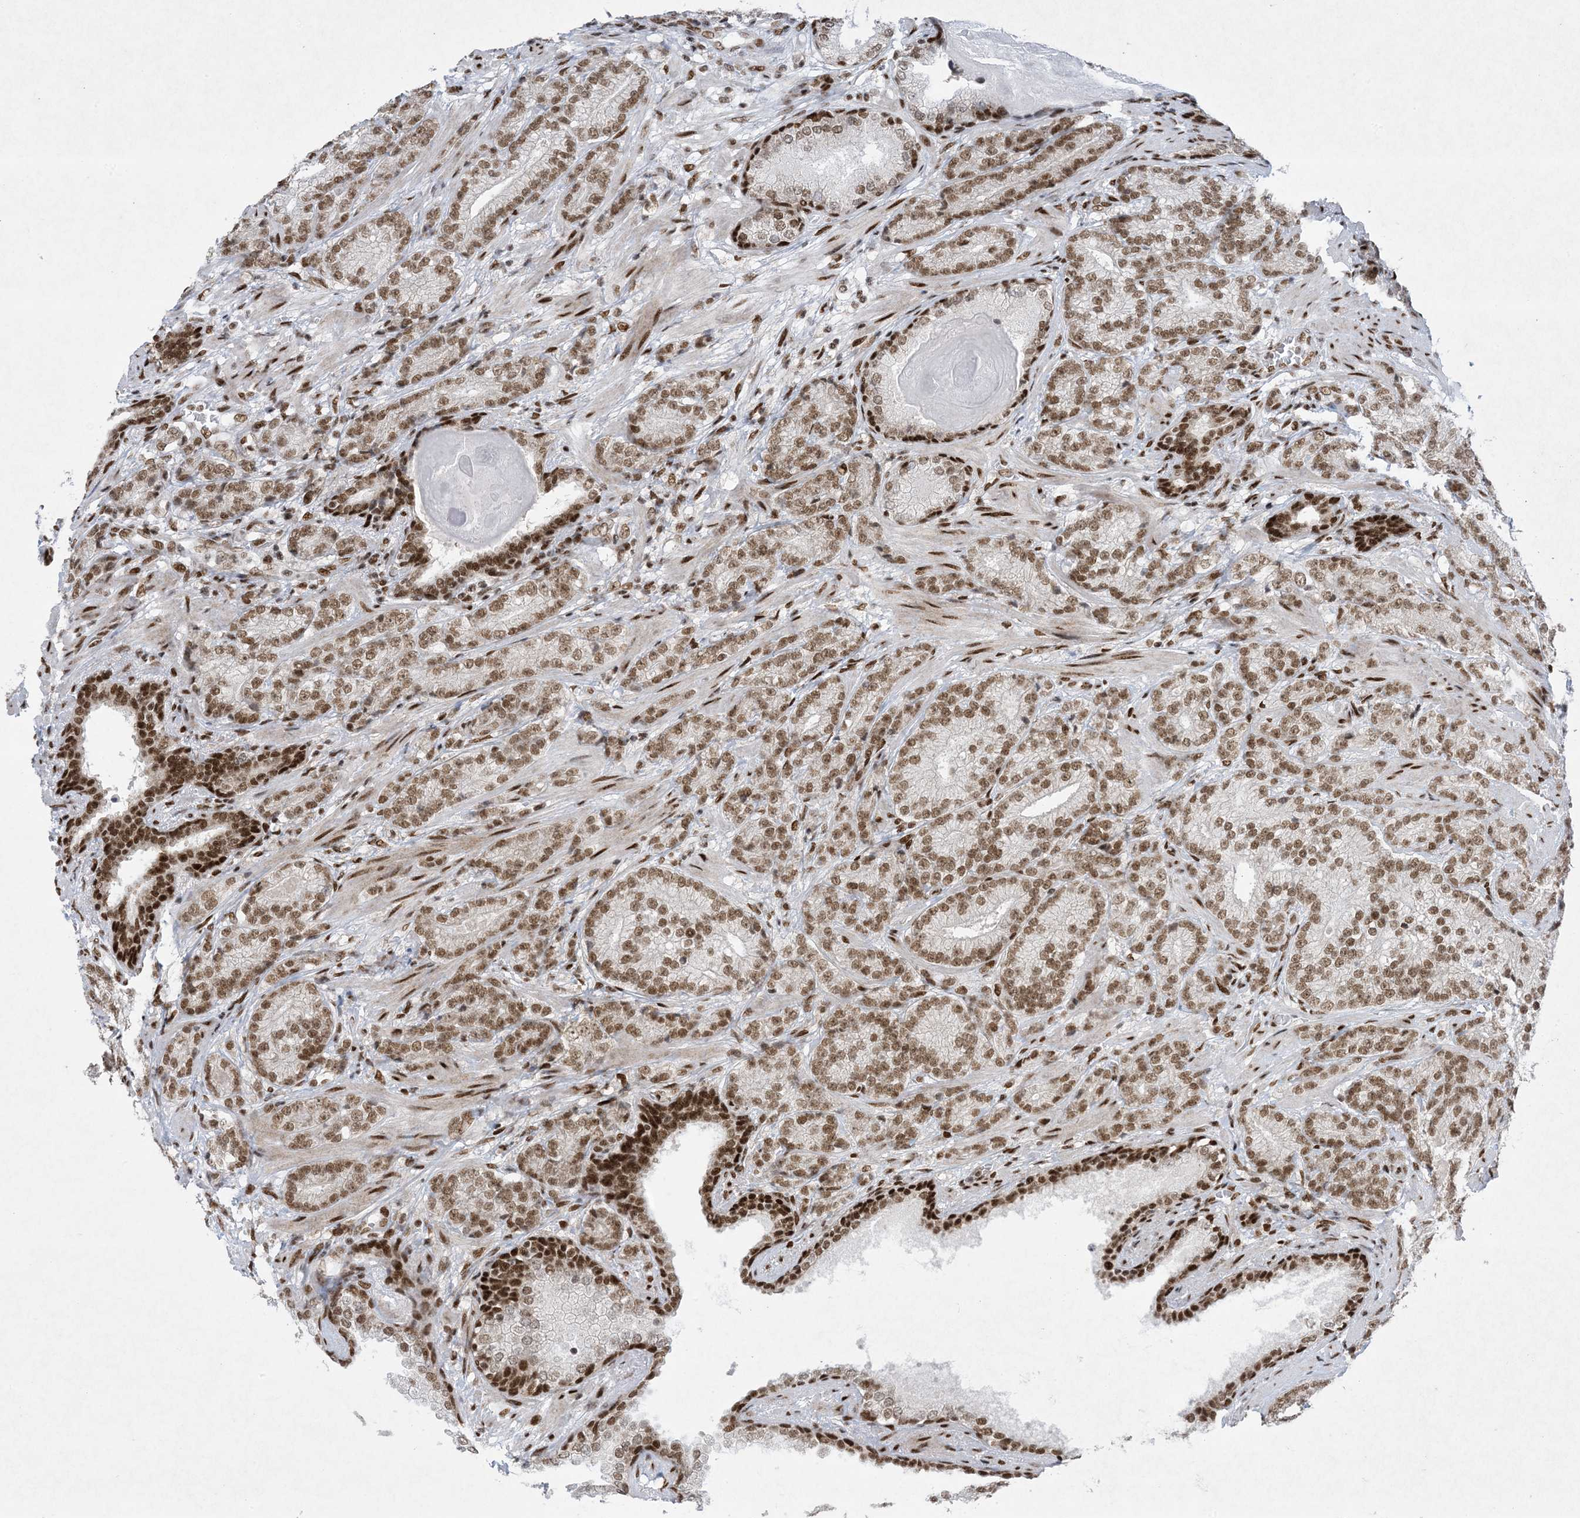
{"staining": {"intensity": "moderate", "quantity": ">75%", "location": "nuclear"}, "tissue": "prostate cancer", "cell_type": "Tumor cells", "image_type": "cancer", "snomed": [{"axis": "morphology", "description": "Adenocarcinoma, High grade"}, {"axis": "topography", "description": "Prostate"}], "caption": "An immunohistochemistry (IHC) micrograph of tumor tissue is shown. Protein staining in brown highlights moderate nuclear positivity in prostate high-grade adenocarcinoma within tumor cells. Using DAB (brown) and hematoxylin (blue) stains, captured at high magnification using brightfield microscopy.", "gene": "PKNOX2", "patient": {"sex": "male", "age": 61}}